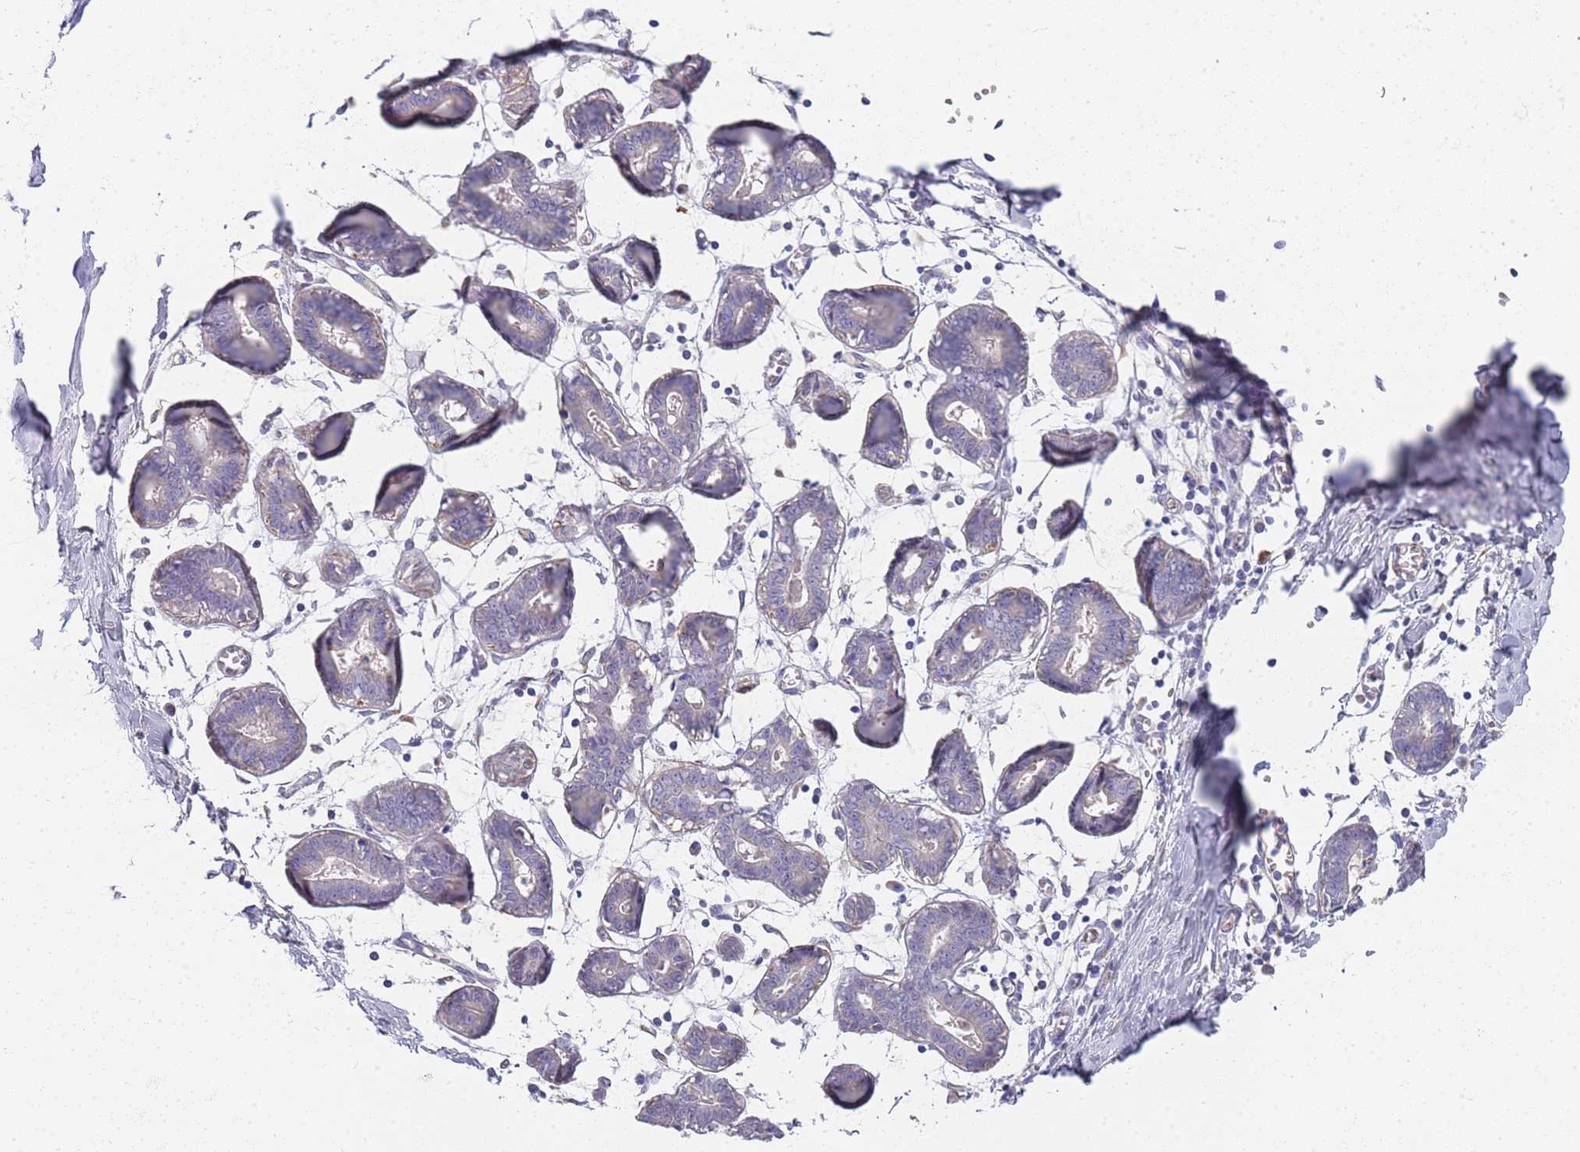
{"staining": {"intensity": "negative", "quantity": "none", "location": "none"}, "tissue": "breast", "cell_type": "Adipocytes", "image_type": "normal", "snomed": [{"axis": "morphology", "description": "Normal tissue, NOS"}, {"axis": "topography", "description": "Breast"}], "caption": "IHC image of normal breast: breast stained with DAB (3,3'-diaminobenzidine) reveals no significant protein expression in adipocytes.", "gene": "B4GALT4", "patient": {"sex": "female", "age": 27}}